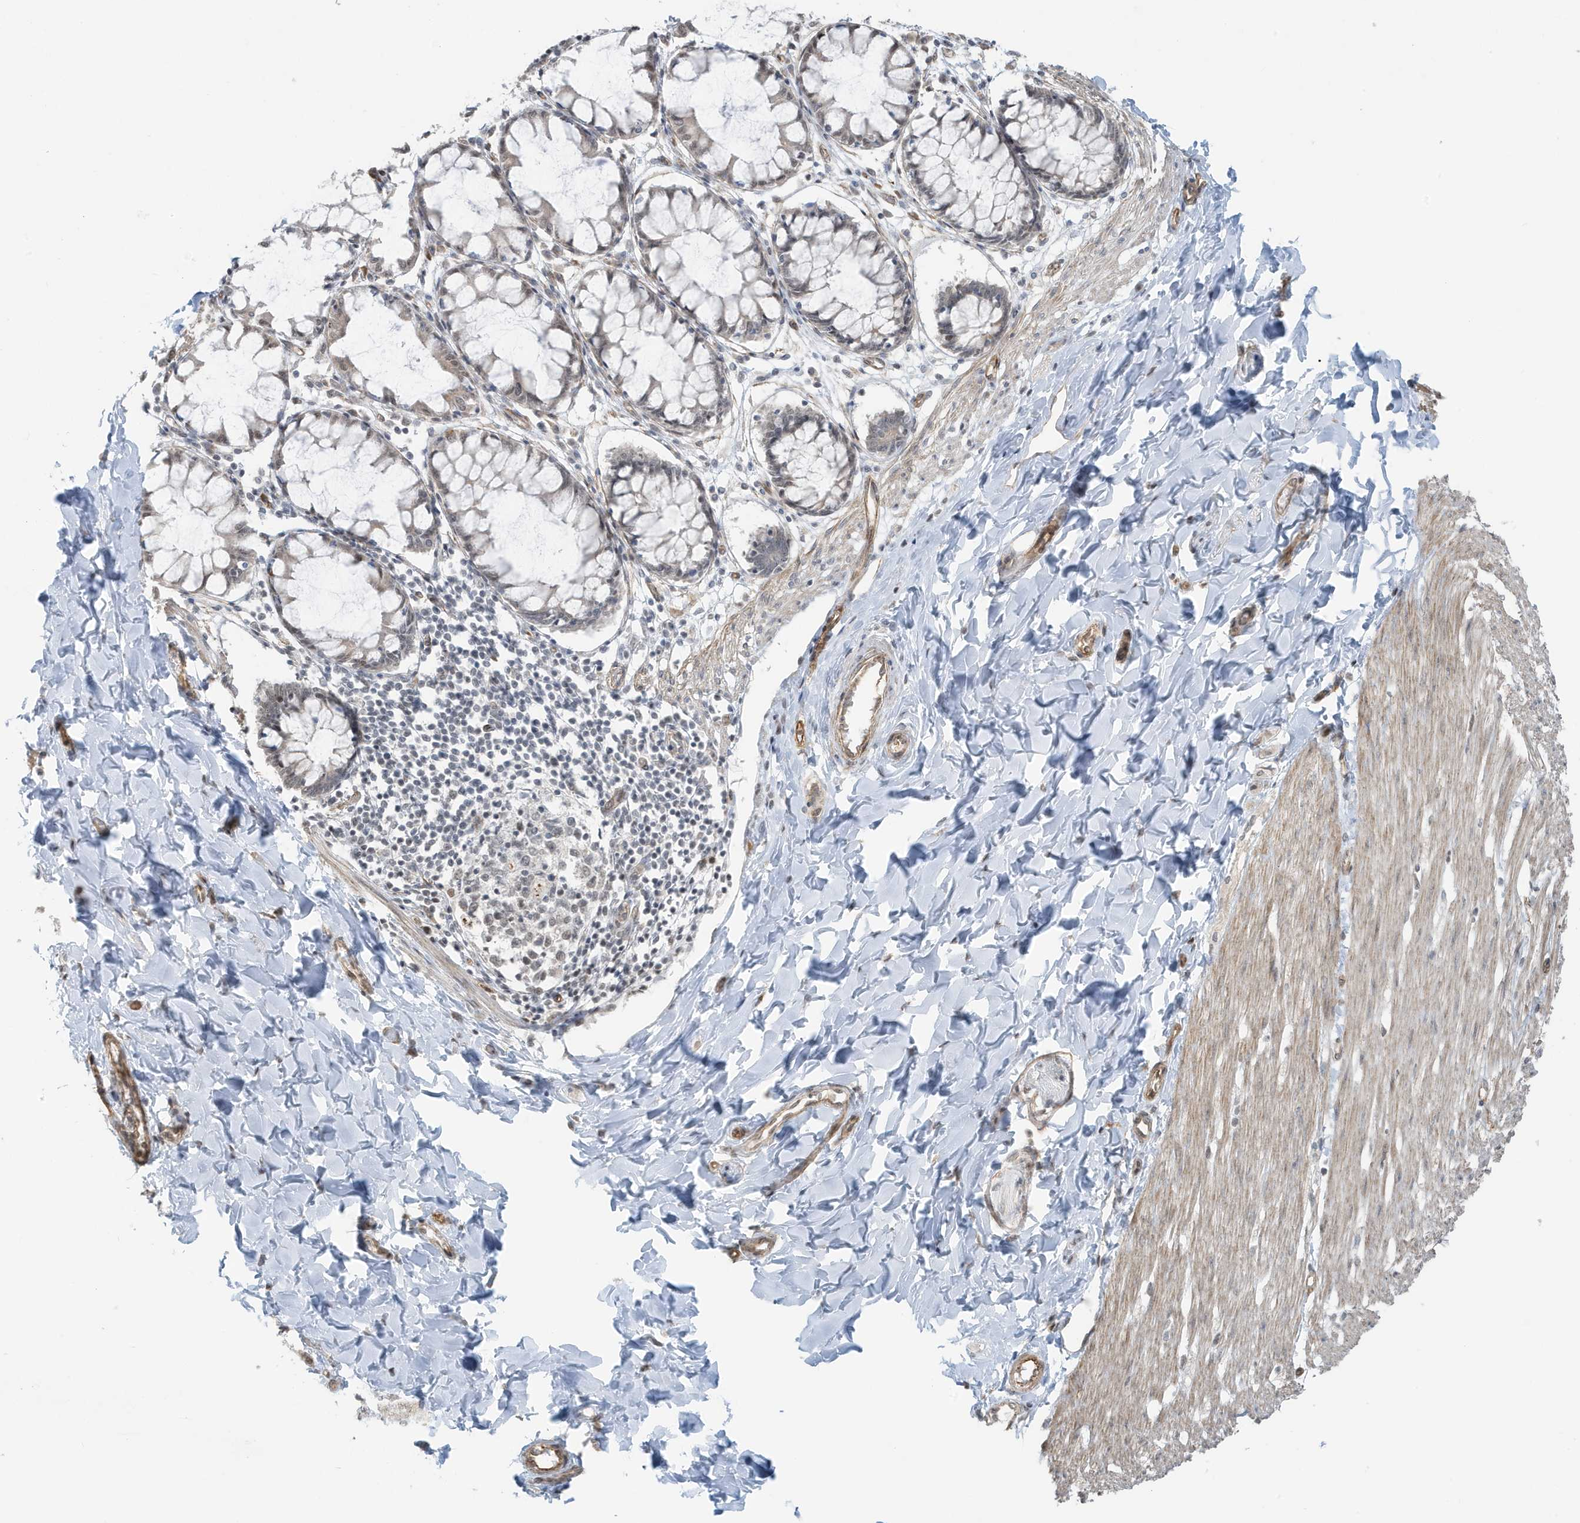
{"staining": {"intensity": "weak", "quantity": "25%-75%", "location": "cytoplasmic/membranous"}, "tissue": "smooth muscle", "cell_type": "Smooth muscle cells", "image_type": "normal", "snomed": [{"axis": "morphology", "description": "Normal tissue, NOS"}, {"axis": "morphology", "description": "Adenocarcinoma, NOS"}, {"axis": "topography", "description": "Colon"}, {"axis": "topography", "description": "Peripheral nerve tissue"}], "caption": "A brown stain labels weak cytoplasmic/membranous expression of a protein in smooth muscle cells of normal human smooth muscle. The staining is performed using DAB (3,3'-diaminobenzidine) brown chromogen to label protein expression. The nuclei are counter-stained blue using hematoxylin.", "gene": "CHCHD4", "patient": {"sex": "male", "age": 14}}